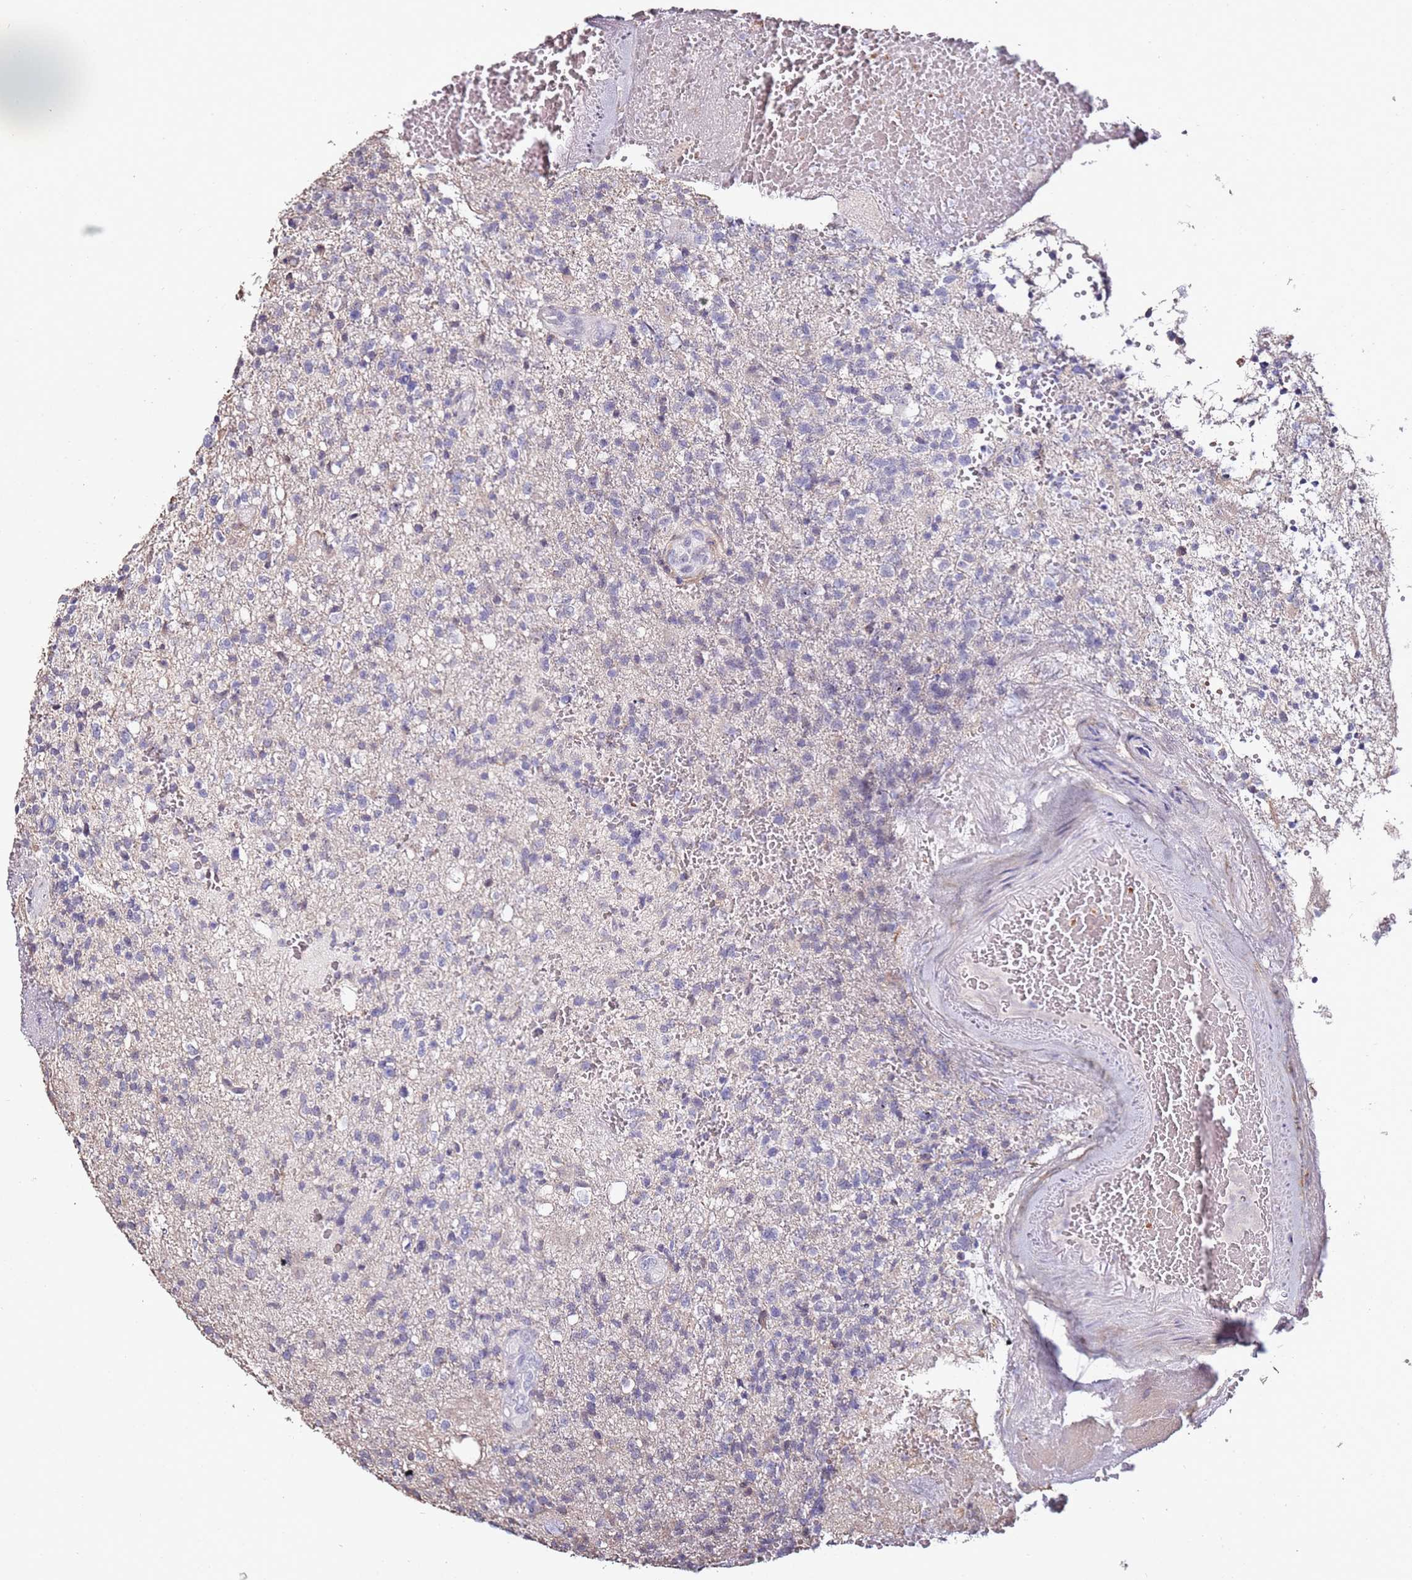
{"staining": {"intensity": "negative", "quantity": "none", "location": "none"}, "tissue": "glioma", "cell_type": "Tumor cells", "image_type": "cancer", "snomed": [{"axis": "morphology", "description": "Glioma, malignant, High grade"}, {"axis": "topography", "description": "Brain"}], "caption": "Image shows no significant protein expression in tumor cells of glioma.", "gene": "C3orf80", "patient": {"sex": "male", "age": 56}}